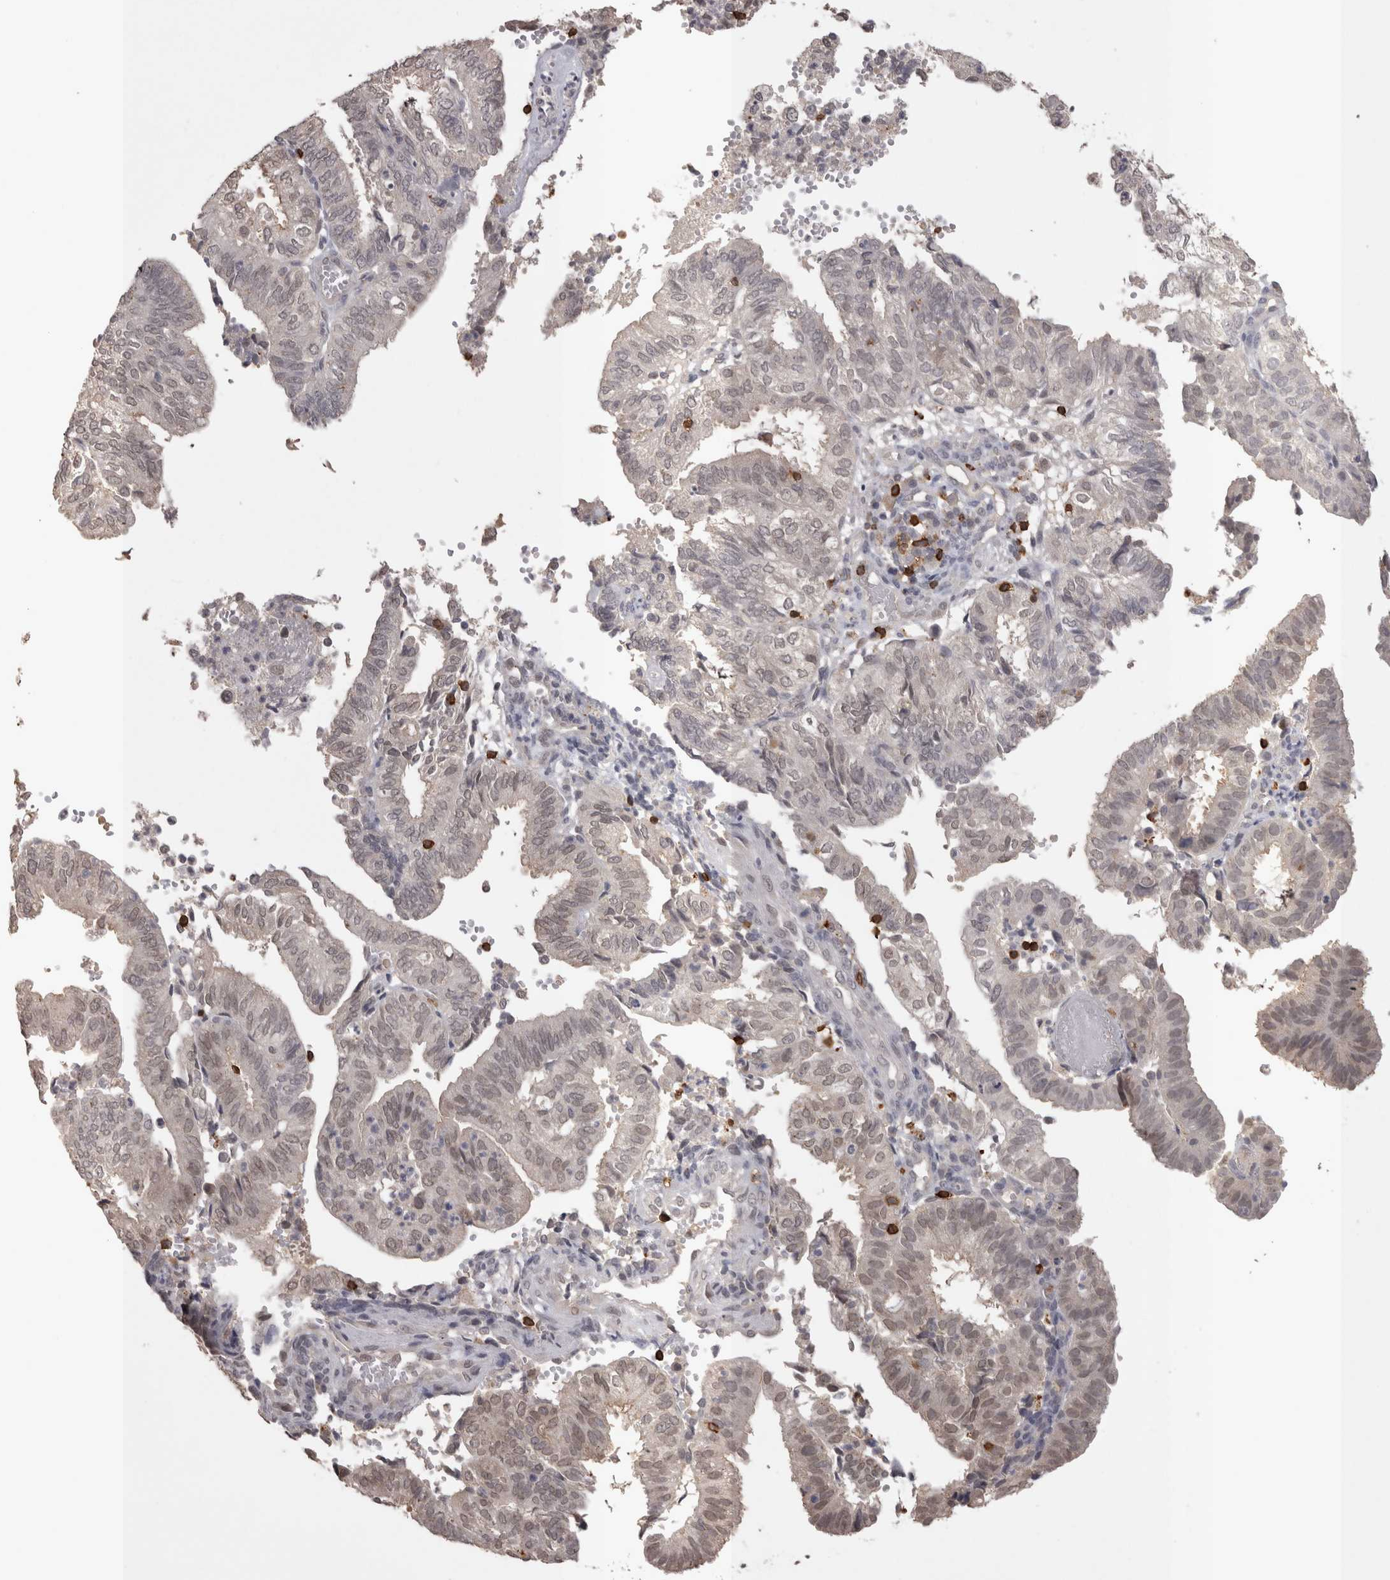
{"staining": {"intensity": "moderate", "quantity": "<25%", "location": "nuclear"}, "tissue": "endometrial cancer", "cell_type": "Tumor cells", "image_type": "cancer", "snomed": [{"axis": "morphology", "description": "Adenocarcinoma, NOS"}, {"axis": "topography", "description": "Uterus"}], "caption": "Adenocarcinoma (endometrial) stained for a protein demonstrates moderate nuclear positivity in tumor cells.", "gene": "SKAP1", "patient": {"sex": "female", "age": 60}}